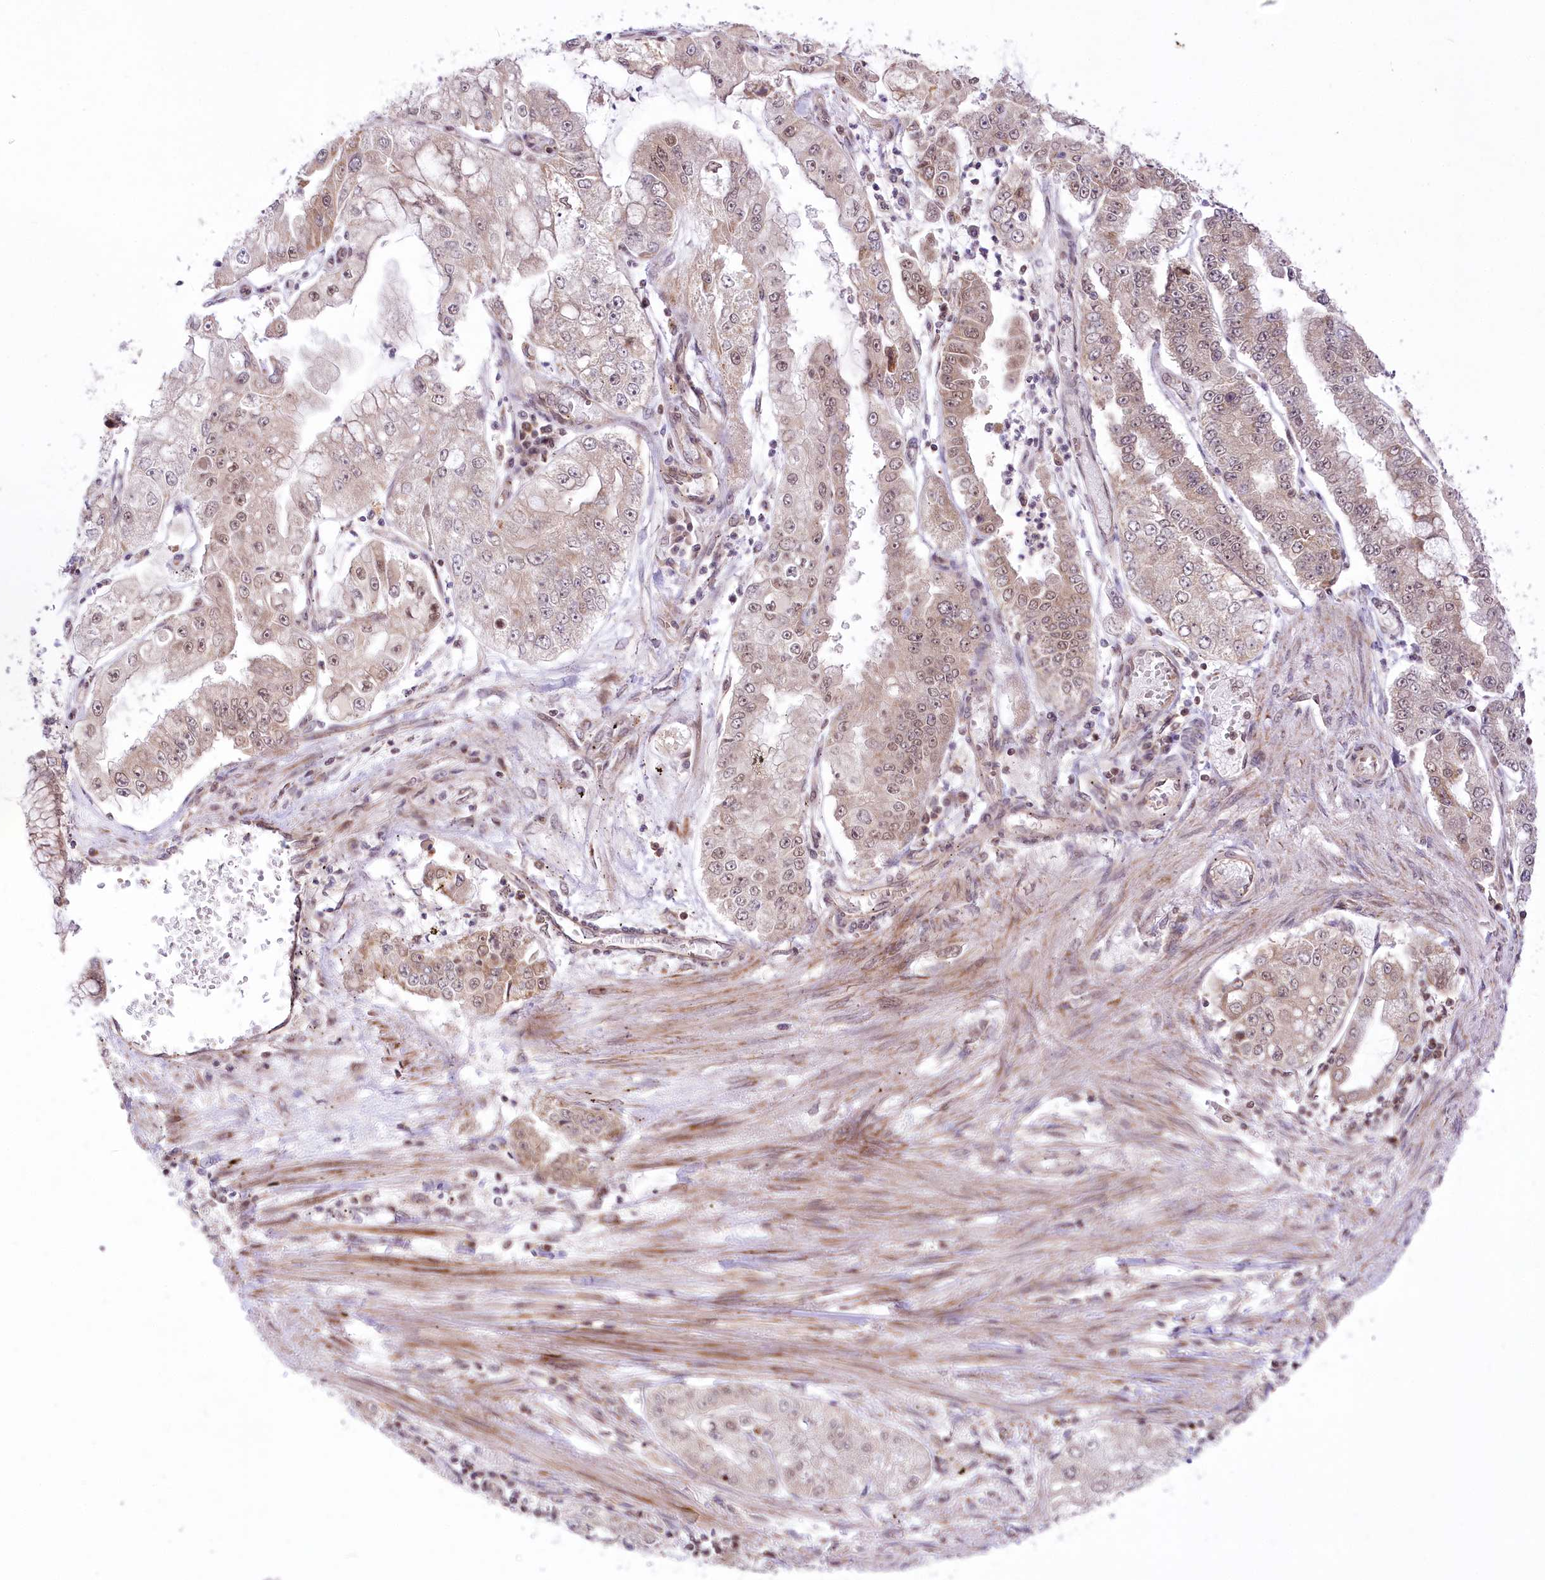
{"staining": {"intensity": "moderate", "quantity": "<25%", "location": "cytoplasmic/membranous,nuclear"}, "tissue": "stomach cancer", "cell_type": "Tumor cells", "image_type": "cancer", "snomed": [{"axis": "morphology", "description": "Adenocarcinoma, NOS"}, {"axis": "topography", "description": "Stomach"}], "caption": "Protein expression analysis of stomach cancer displays moderate cytoplasmic/membranous and nuclear staining in about <25% of tumor cells.", "gene": "ZMAT2", "patient": {"sex": "male", "age": 76}}